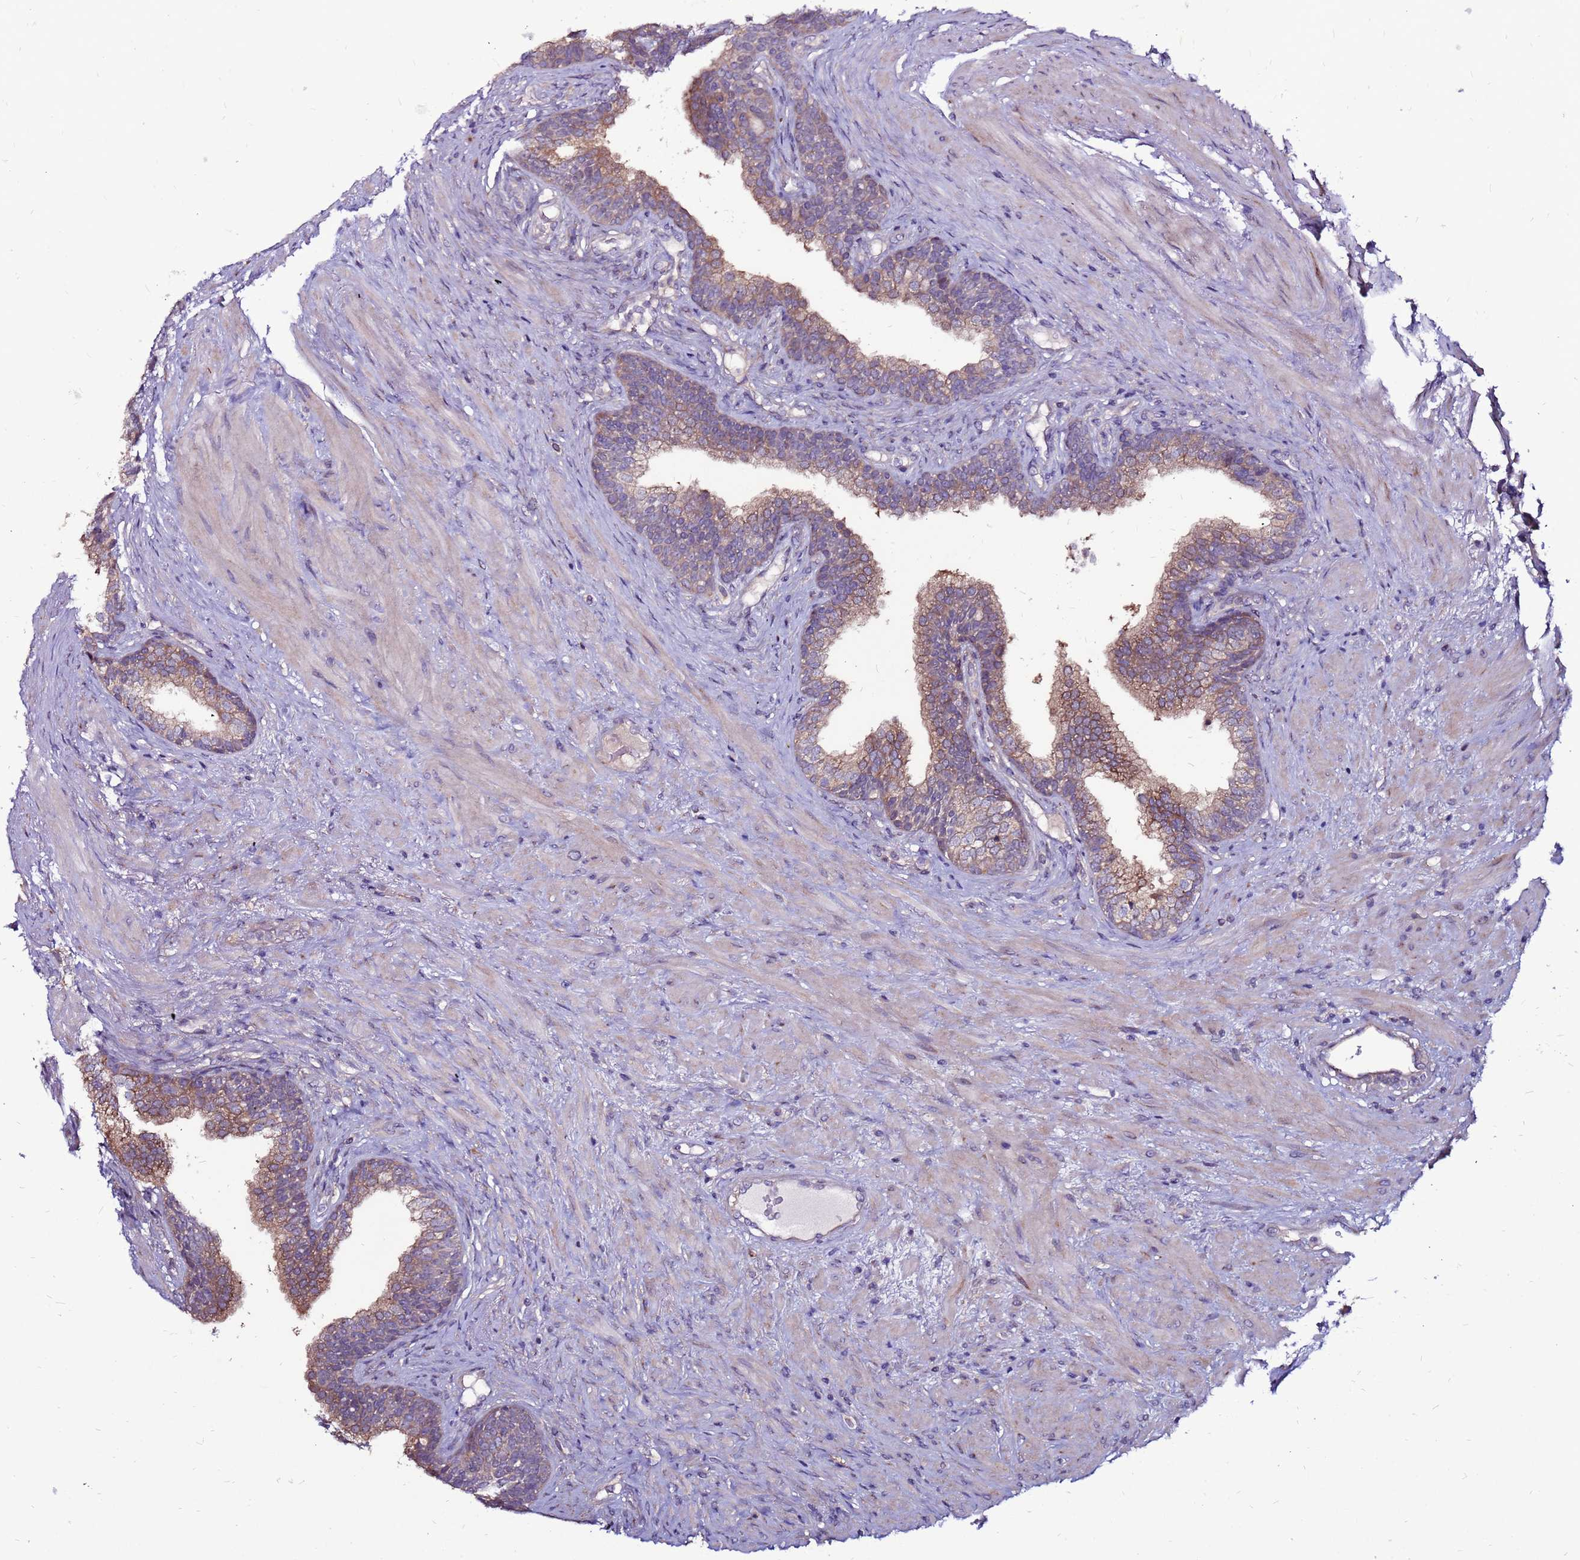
{"staining": {"intensity": "moderate", "quantity": ">75%", "location": "cytoplasmic/membranous"}, "tissue": "prostate", "cell_type": "Glandular cells", "image_type": "normal", "snomed": [{"axis": "morphology", "description": "Normal tissue, NOS"}, {"axis": "topography", "description": "Prostate"}], "caption": "Protein staining of unremarkable prostate demonstrates moderate cytoplasmic/membranous staining in approximately >75% of glandular cells.", "gene": "GPN3", "patient": {"sex": "male", "age": 76}}